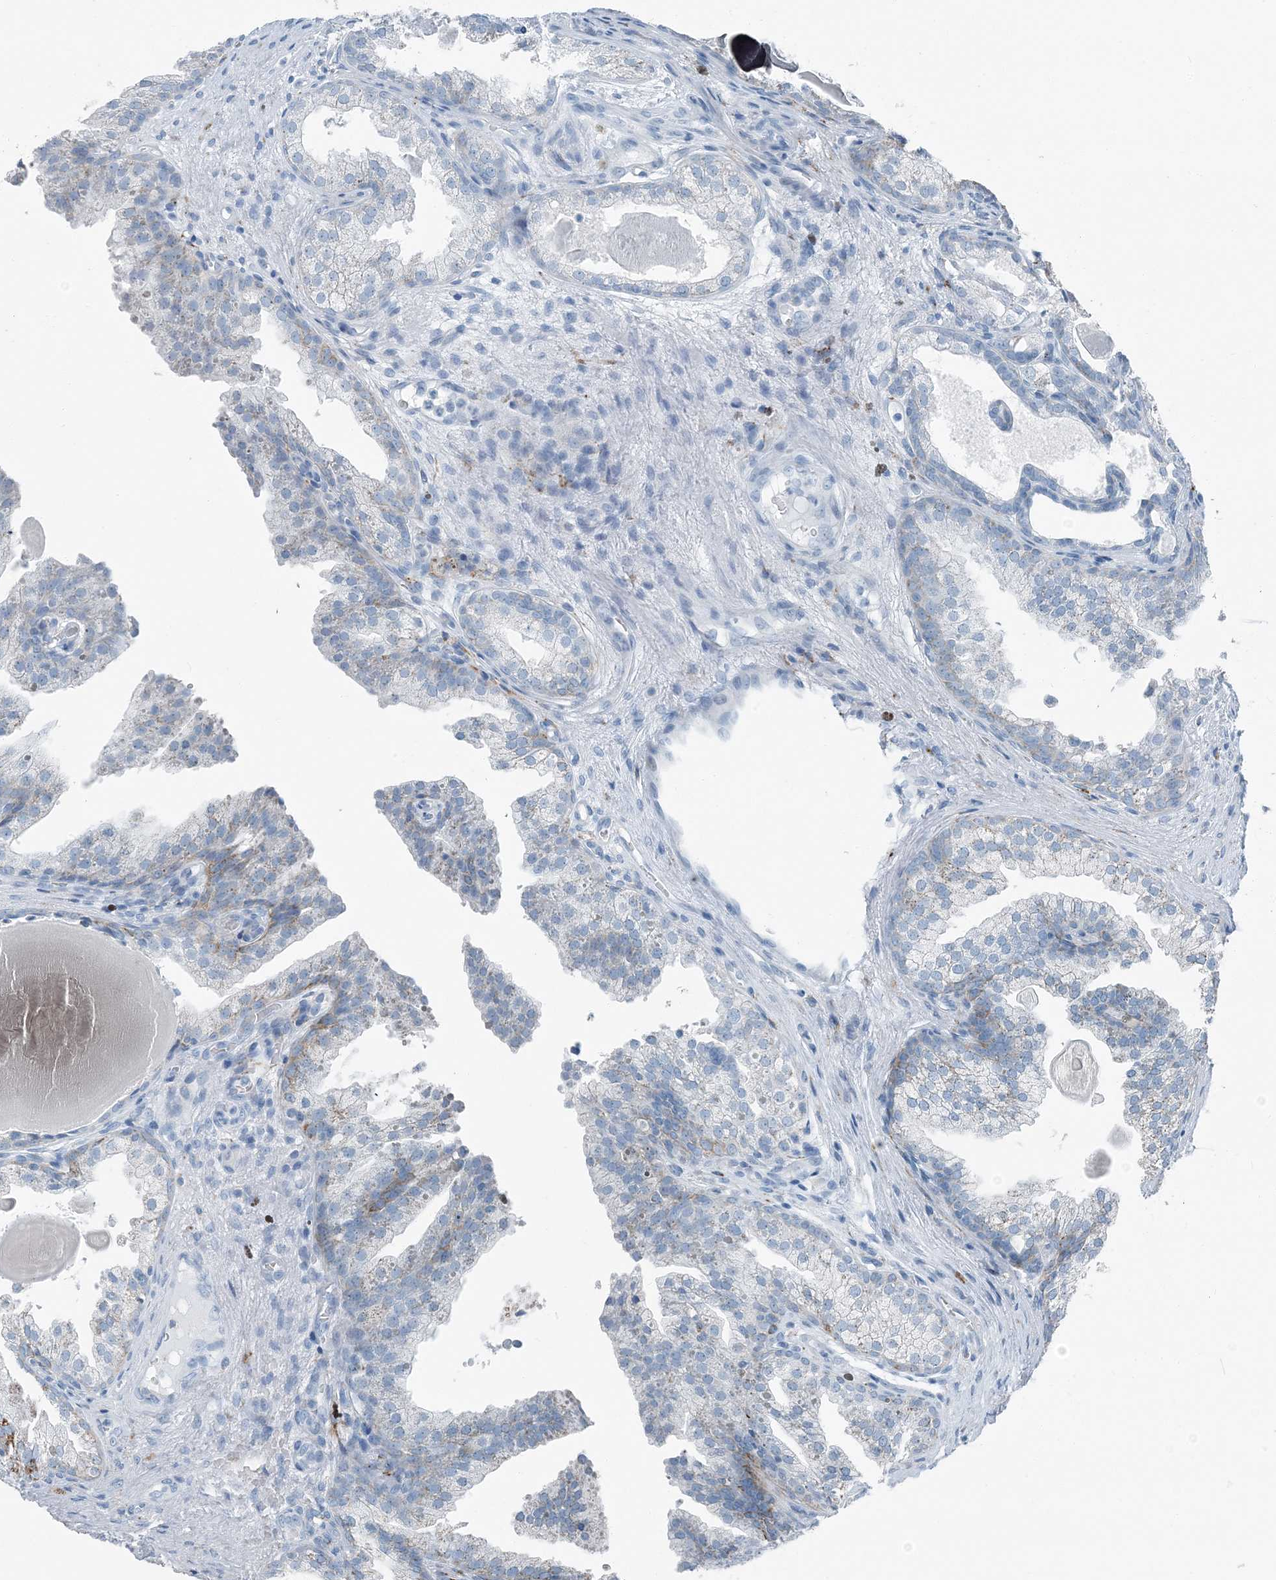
{"staining": {"intensity": "moderate", "quantity": "<25%", "location": "cytoplasmic/membranous"}, "tissue": "prostate cancer", "cell_type": "Tumor cells", "image_type": "cancer", "snomed": [{"axis": "morphology", "description": "Adenocarcinoma, High grade"}, {"axis": "topography", "description": "Prostate"}], "caption": "Approximately <25% of tumor cells in human prostate cancer (high-grade adenocarcinoma) exhibit moderate cytoplasmic/membranous protein expression as visualized by brown immunohistochemical staining.", "gene": "FAM162A", "patient": {"sex": "male", "age": 62}}